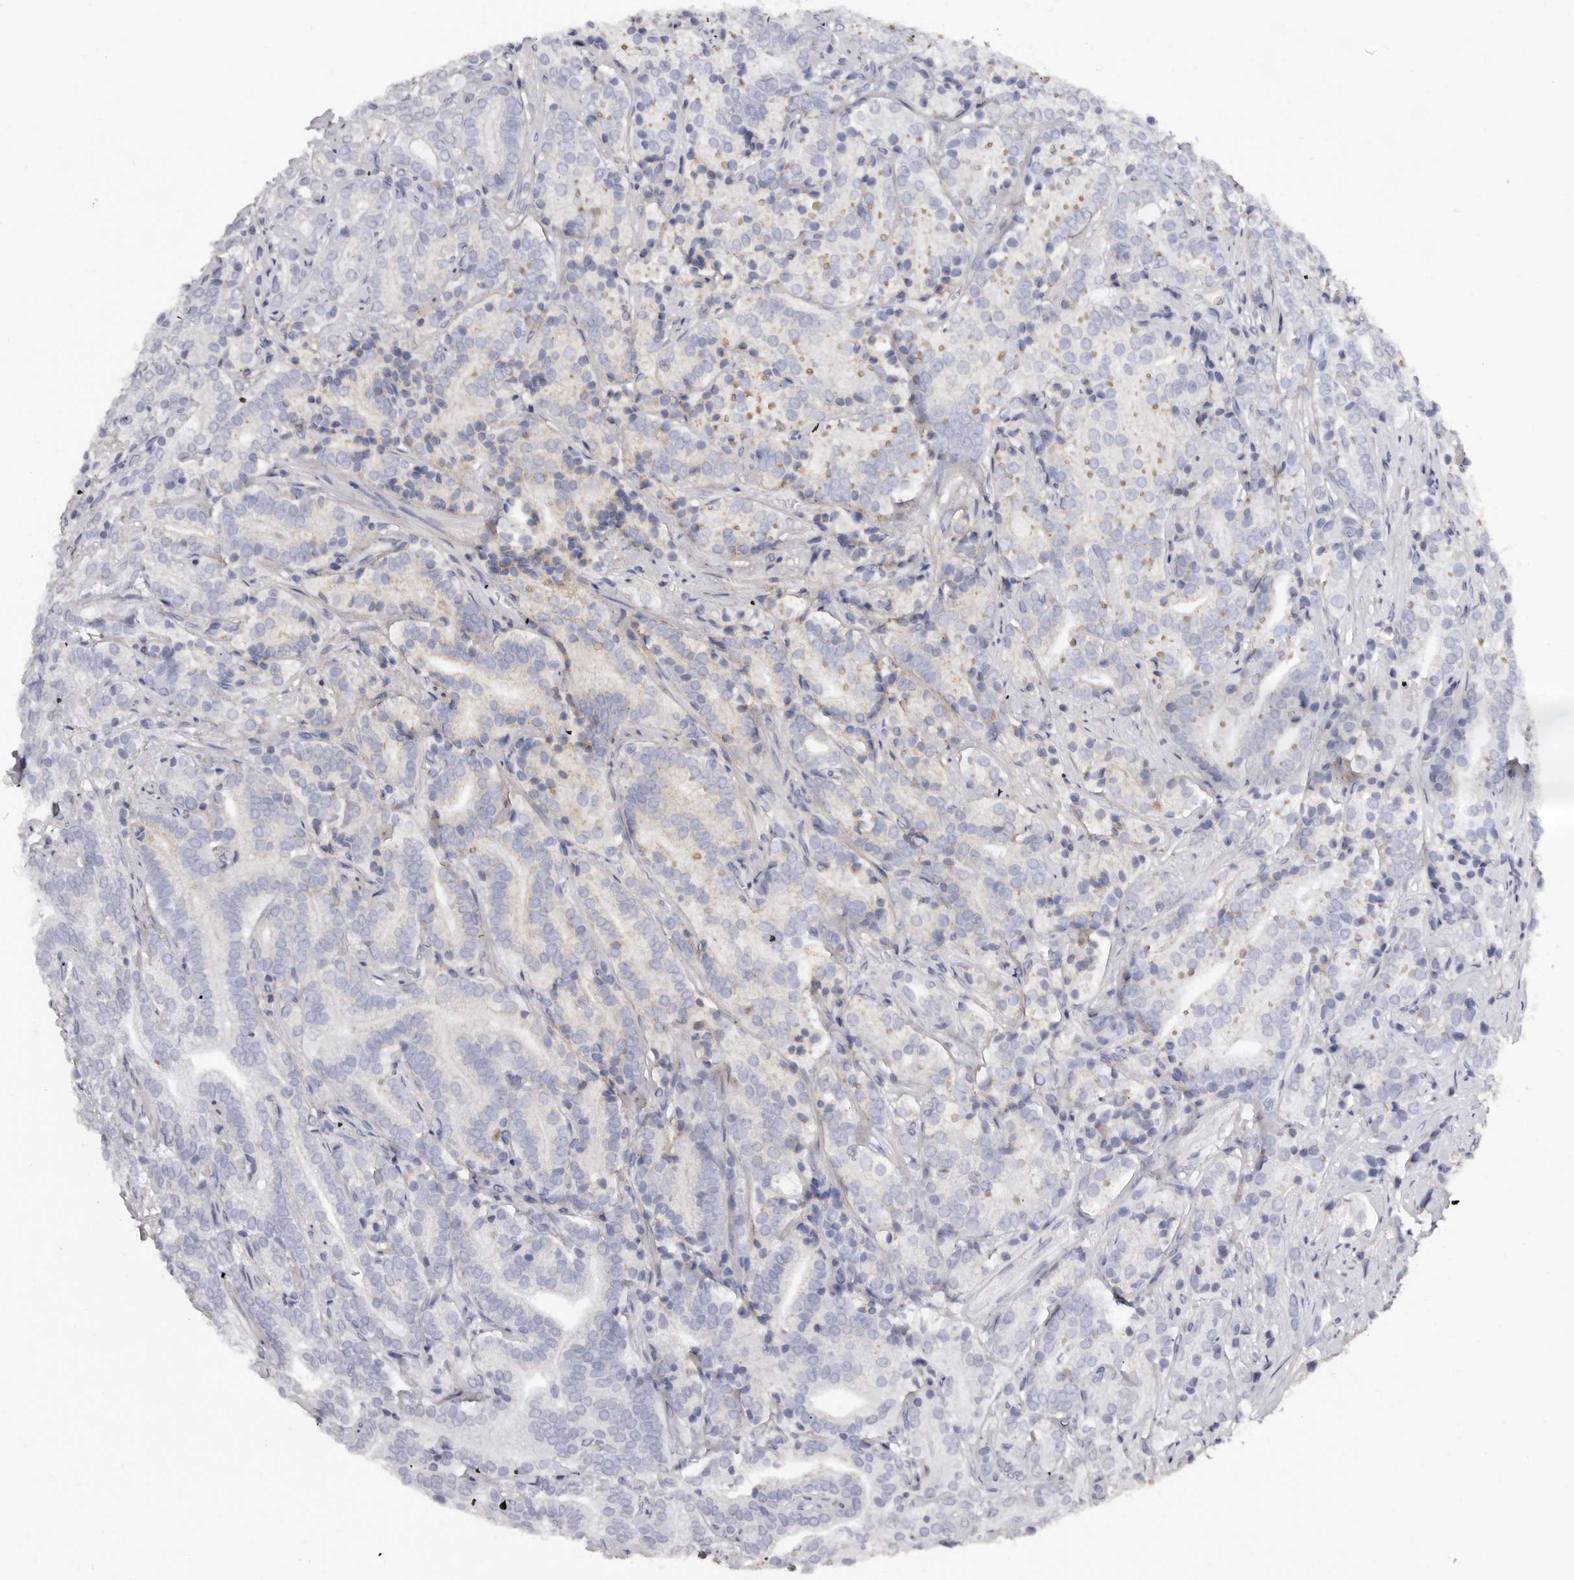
{"staining": {"intensity": "negative", "quantity": "none", "location": "none"}, "tissue": "prostate cancer", "cell_type": "Tumor cells", "image_type": "cancer", "snomed": [{"axis": "morphology", "description": "Adenocarcinoma, High grade"}, {"axis": "topography", "description": "Prostate"}], "caption": "Human high-grade adenocarcinoma (prostate) stained for a protein using immunohistochemistry (IHC) demonstrates no staining in tumor cells.", "gene": "ASIC5", "patient": {"sex": "male", "age": 57}}